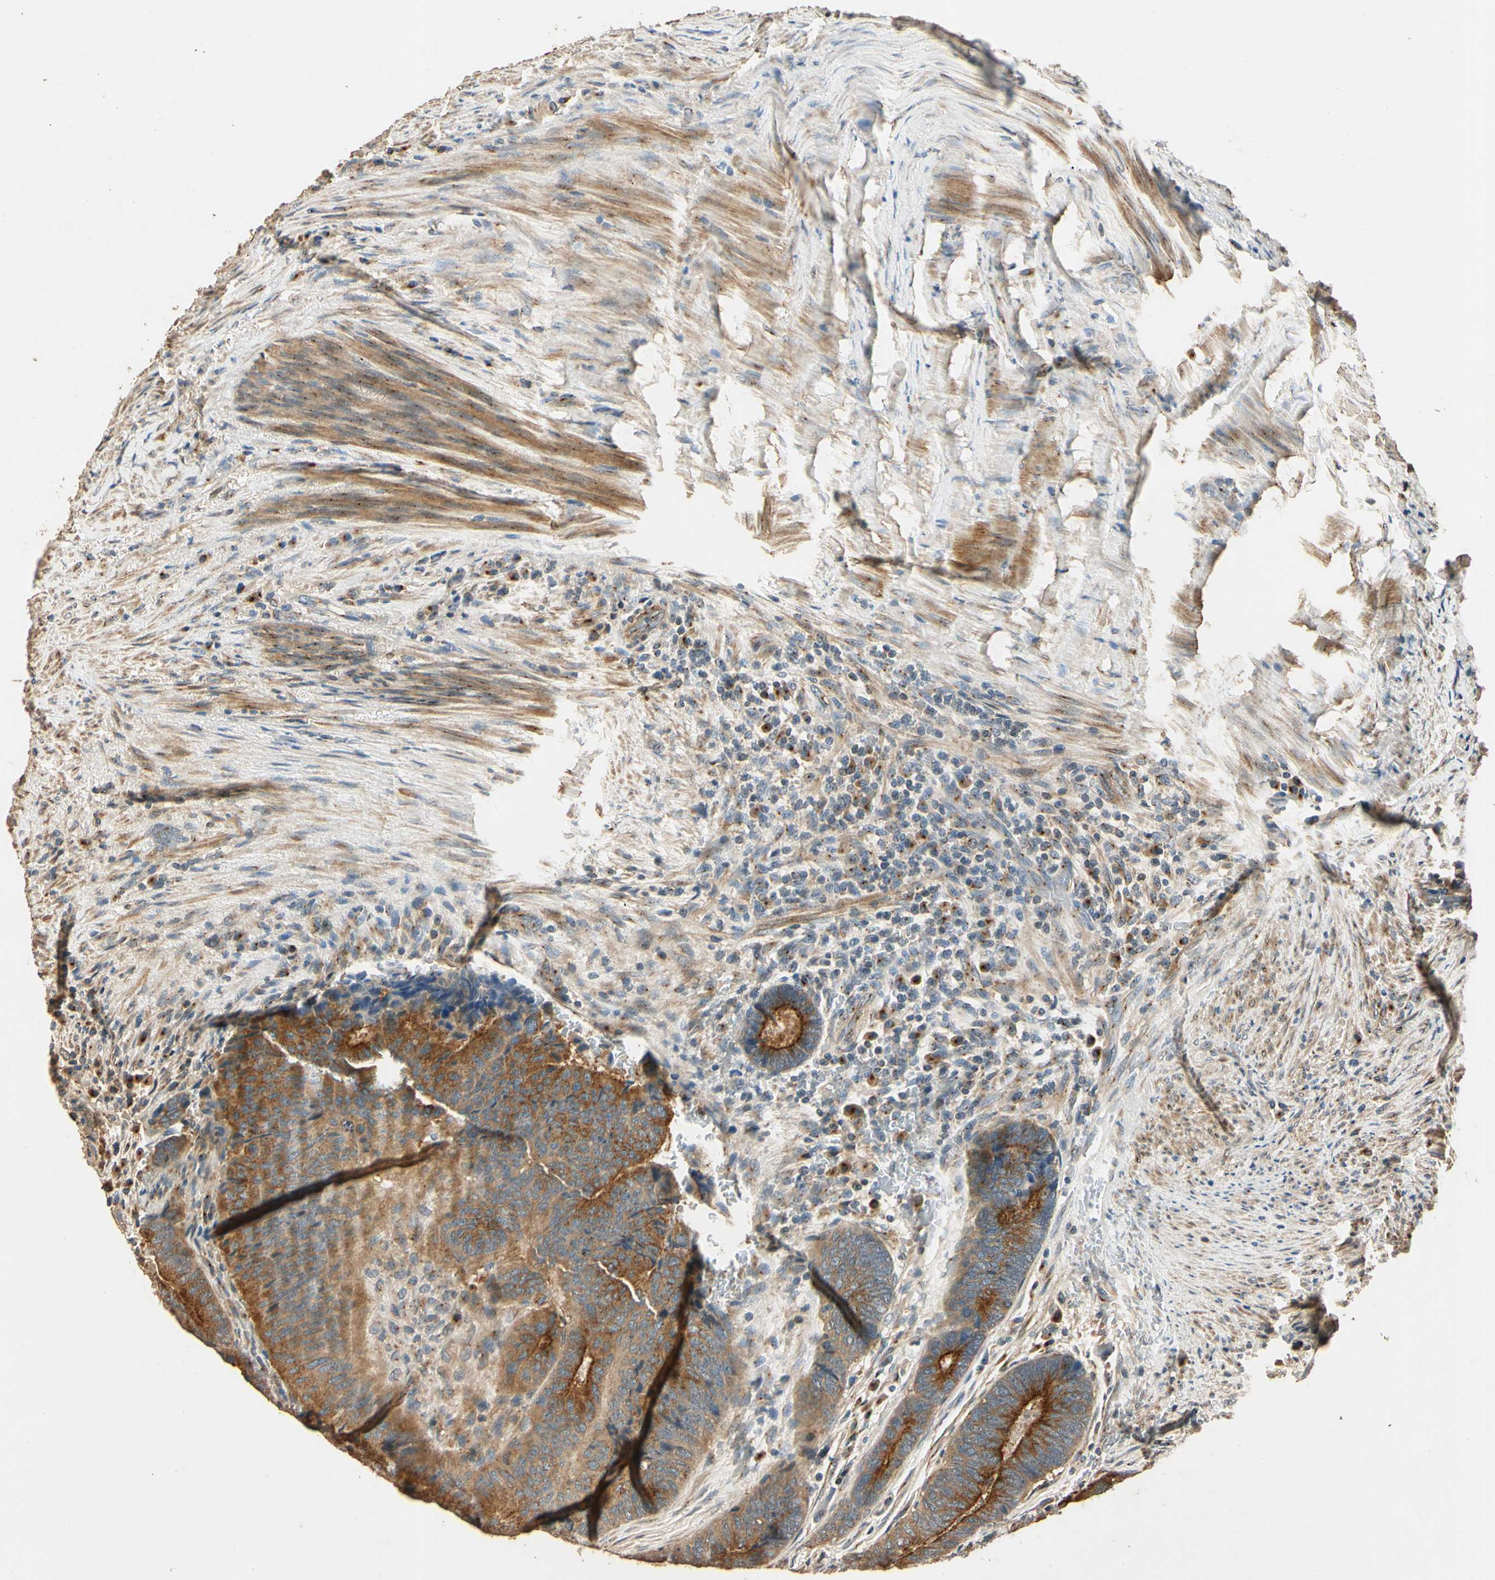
{"staining": {"intensity": "strong", "quantity": ">75%", "location": "cytoplasmic/membranous"}, "tissue": "colorectal cancer", "cell_type": "Tumor cells", "image_type": "cancer", "snomed": [{"axis": "morphology", "description": "Normal tissue, NOS"}, {"axis": "morphology", "description": "Adenocarcinoma, NOS"}, {"axis": "topography", "description": "Rectum"}, {"axis": "topography", "description": "Peripheral nerve tissue"}], "caption": "Colorectal cancer (adenocarcinoma) stained with a brown dye shows strong cytoplasmic/membranous positive expression in approximately >75% of tumor cells.", "gene": "AKAP9", "patient": {"sex": "male", "age": 92}}